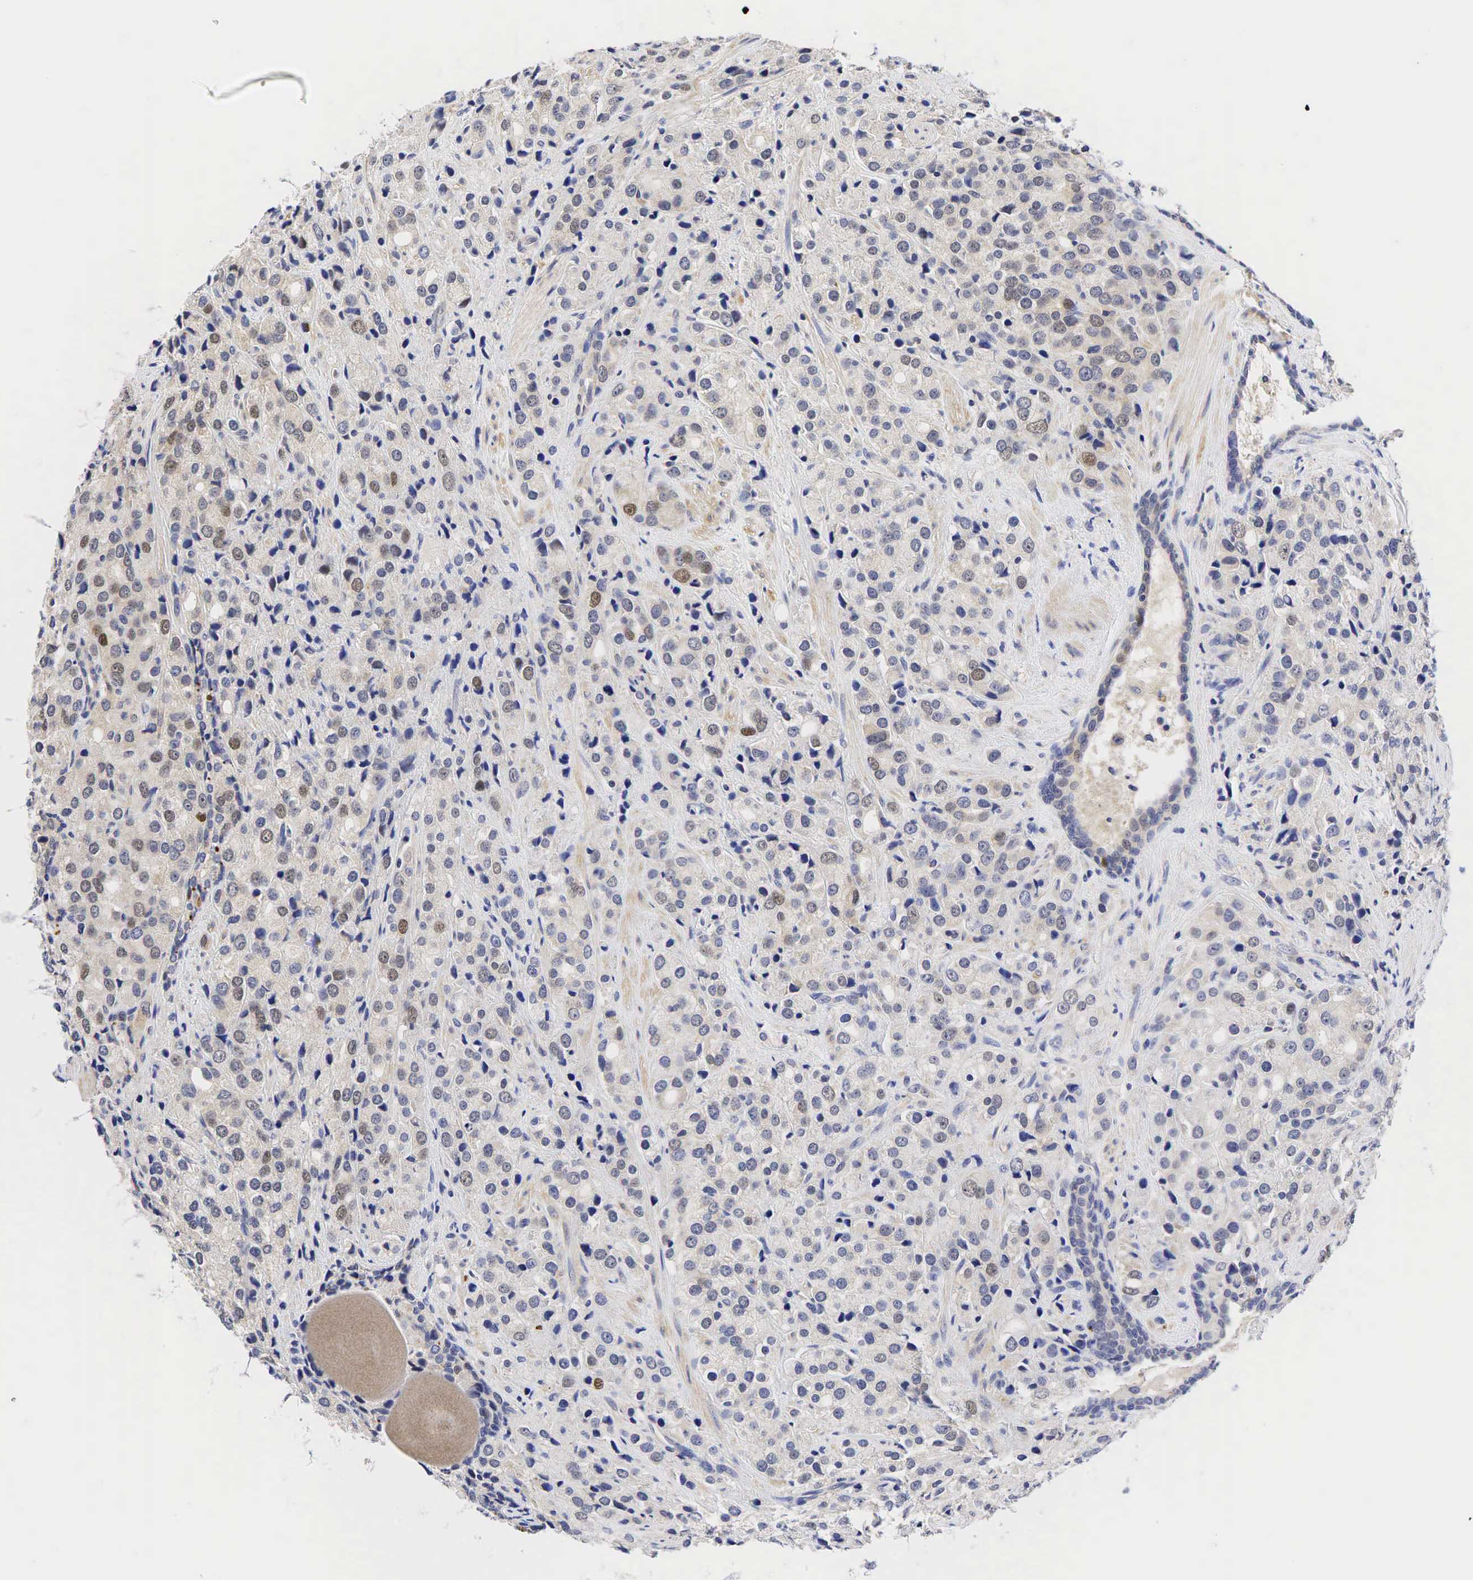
{"staining": {"intensity": "moderate", "quantity": "<25%", "location": "nuclear"}, "tissue": "prostate cancer", "cell_type": "Tumor cells", "image_type": "cancer", "snomed": [{"axis": "morphology", "description": "Adenocarcinoma, Medium grade"}, {"axis": "topography", "description": "Prostate"}], "caption": "IHC image of neoplastic tissue: prostate cancer stained using immunohistochemistry (IHC) displays low levels of moderate protein expression localized specifically in the nuclear of tumor cells, appearing as a nuclear brown color.", "gene": "CCND1", "patient": {"sex": "male", "age": 70}}